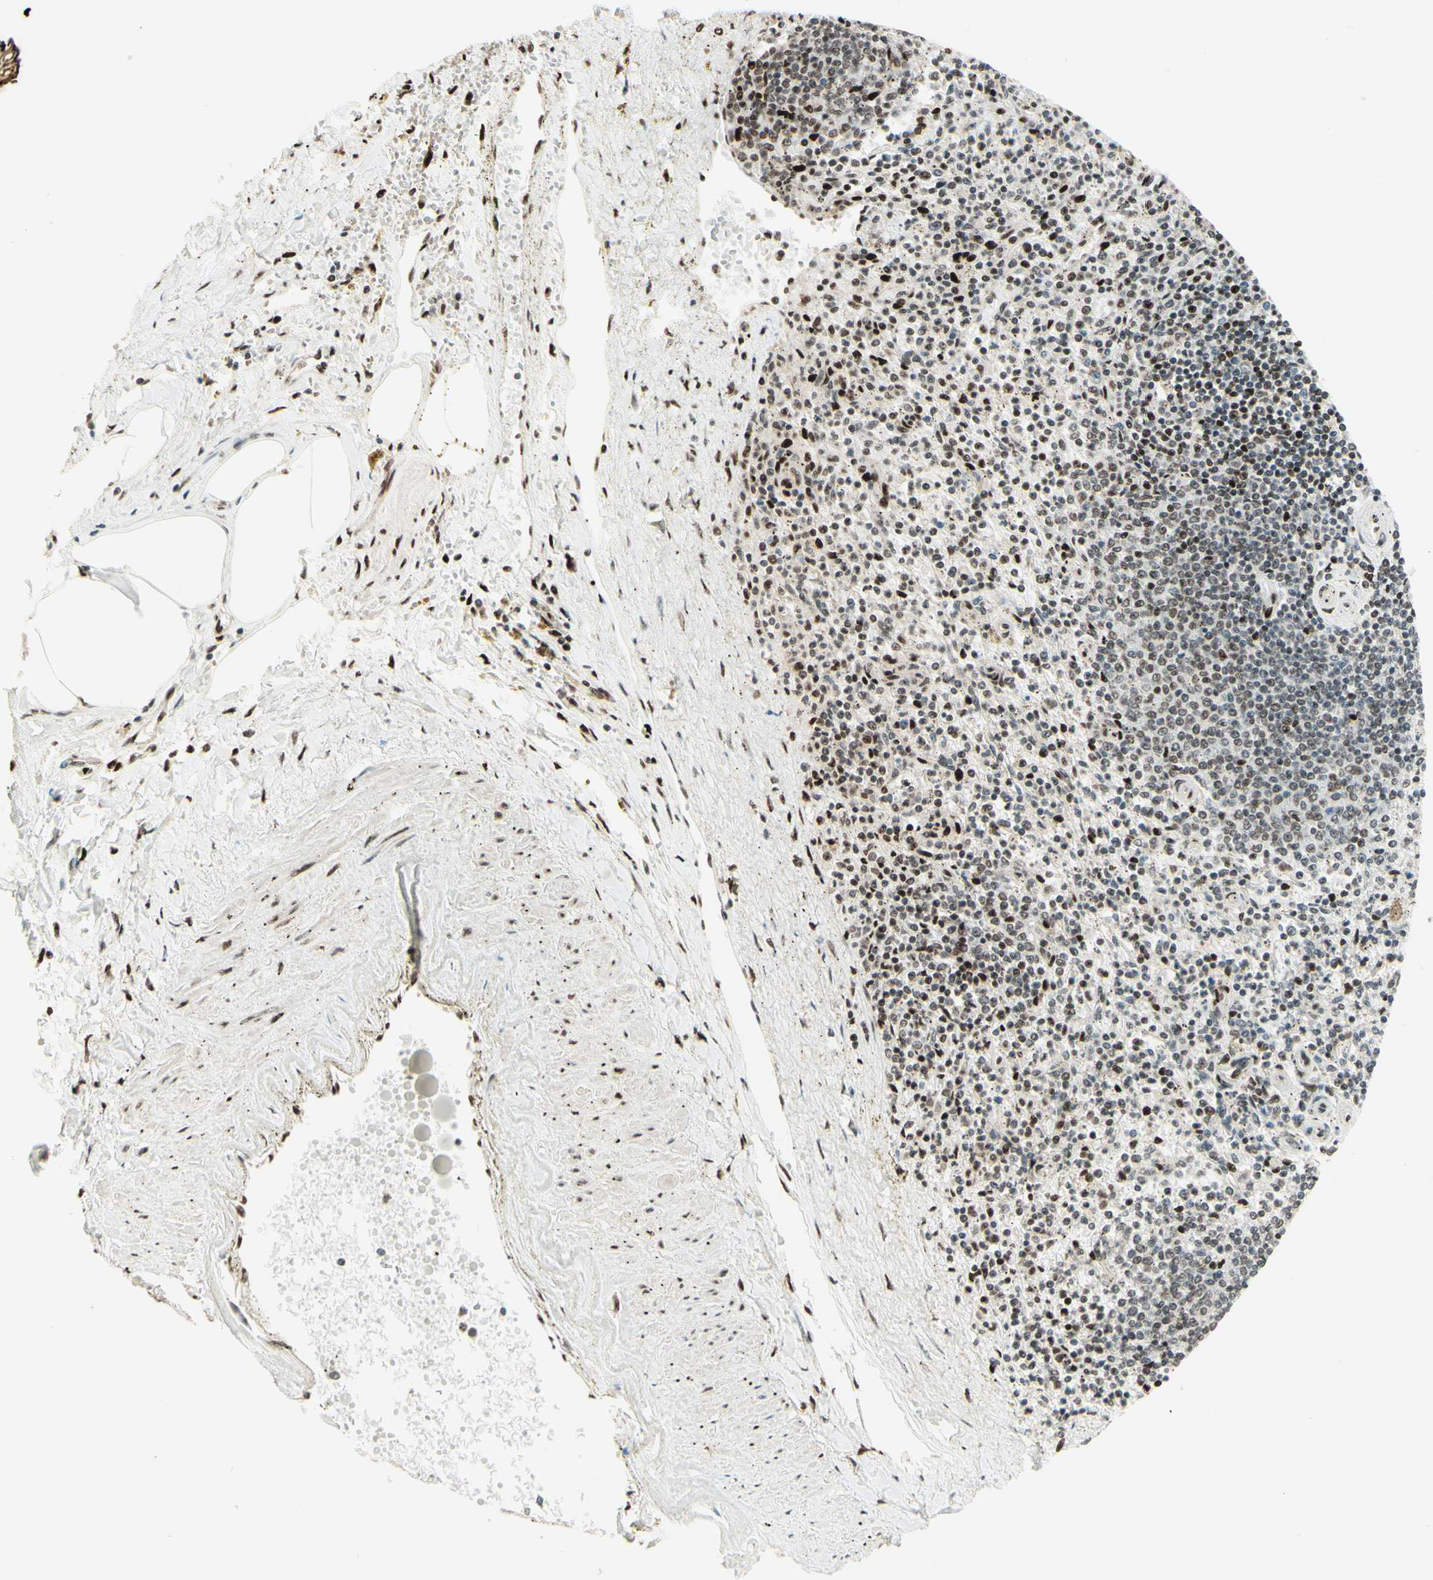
{"staining": {"intensity": "strong", "quantity": ">75%", "location": "nuclear"}, "tissue": "spleen", "cell_type": "Cells in red pulp", "image_type": "normal", "snomed": [{"axis": "morphology", "description": "Normal tissue, NOS"}, {"axis": "topography", "description": "Spleen"}], "caption": "A photomicrograph showing strong nuclear expression in about >75% of cells in red pulp in unremarkable spleen, as visualized by brown immunohistochemical staining.", "gene": "NR3C1", "patient": {"sex": "male", "age": 72}}